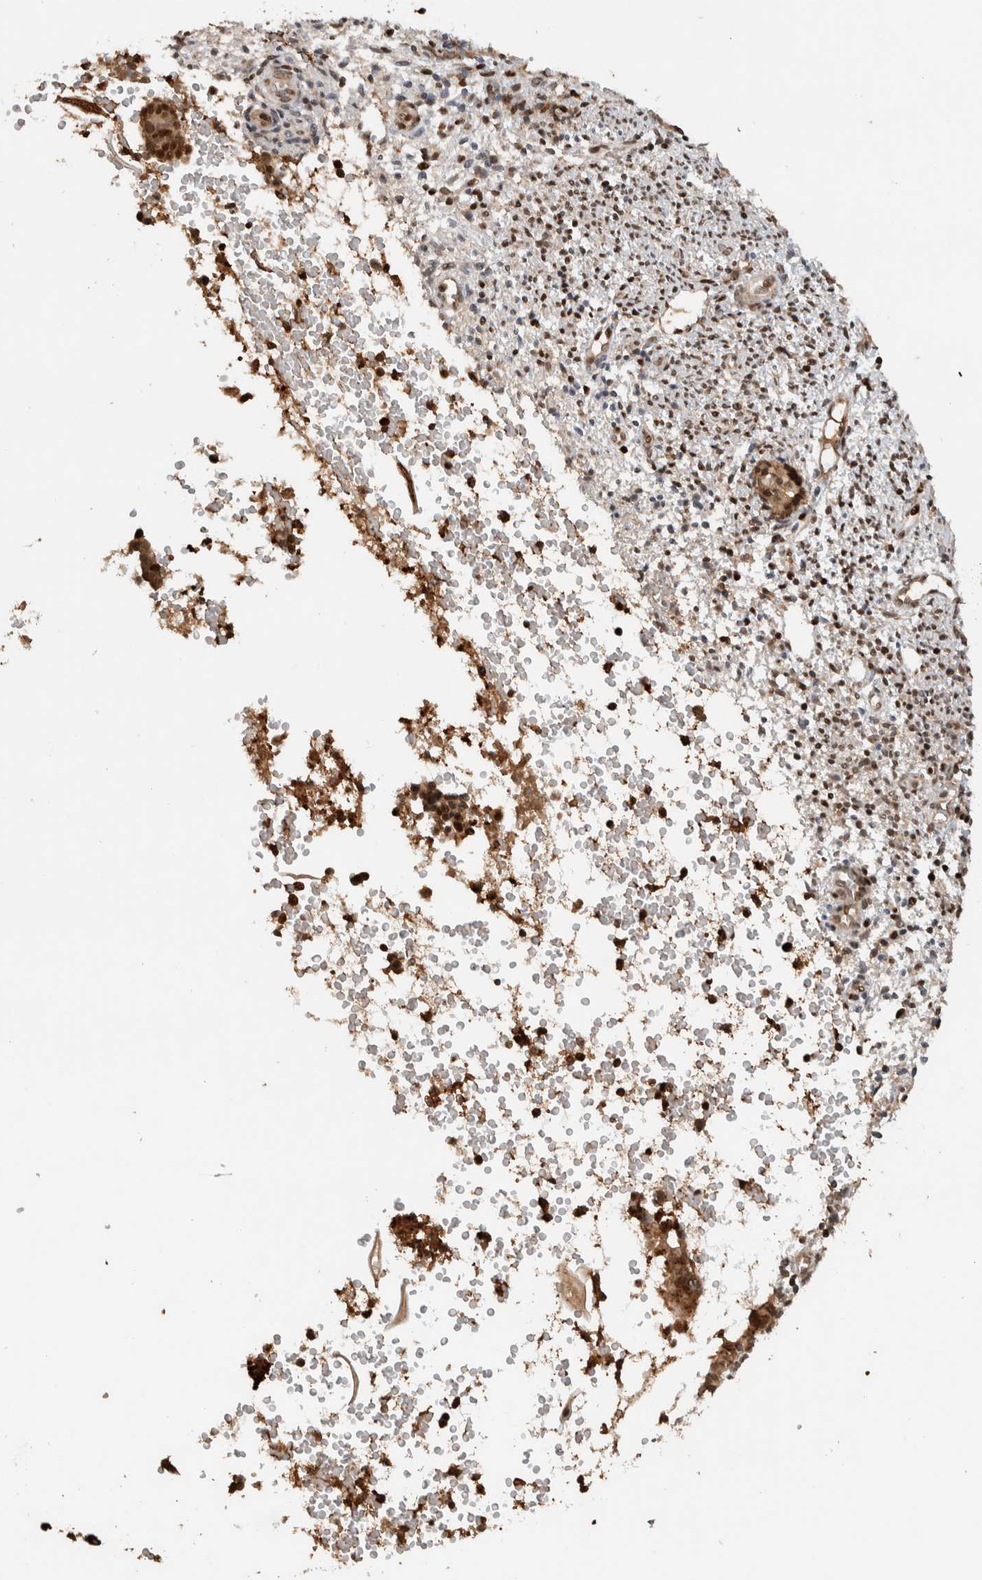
{"staining": {"intensity": "moderate", "quantity": "25%-75%", "location": "nuclear"}, "tissue": "endometrium", "cell_type": "Cells in endometrial stroma", "image_type": "normal", "snomed": [{"axis": "morphology", "description": "Normal tissue, NOS"}, {"axis": "topography", "description": "Endometrium"}], "caption": "A brown stain shows moderate nuclear staining of a protein in cells in endometrial stroma of benign human endometrium. Using DAB (brown) and hematoxylin (blue) stains, captured at high magnification using brightfield microscopy.", "gene": "ZNF521", "patient": {"sex": "female", "age": 35}}